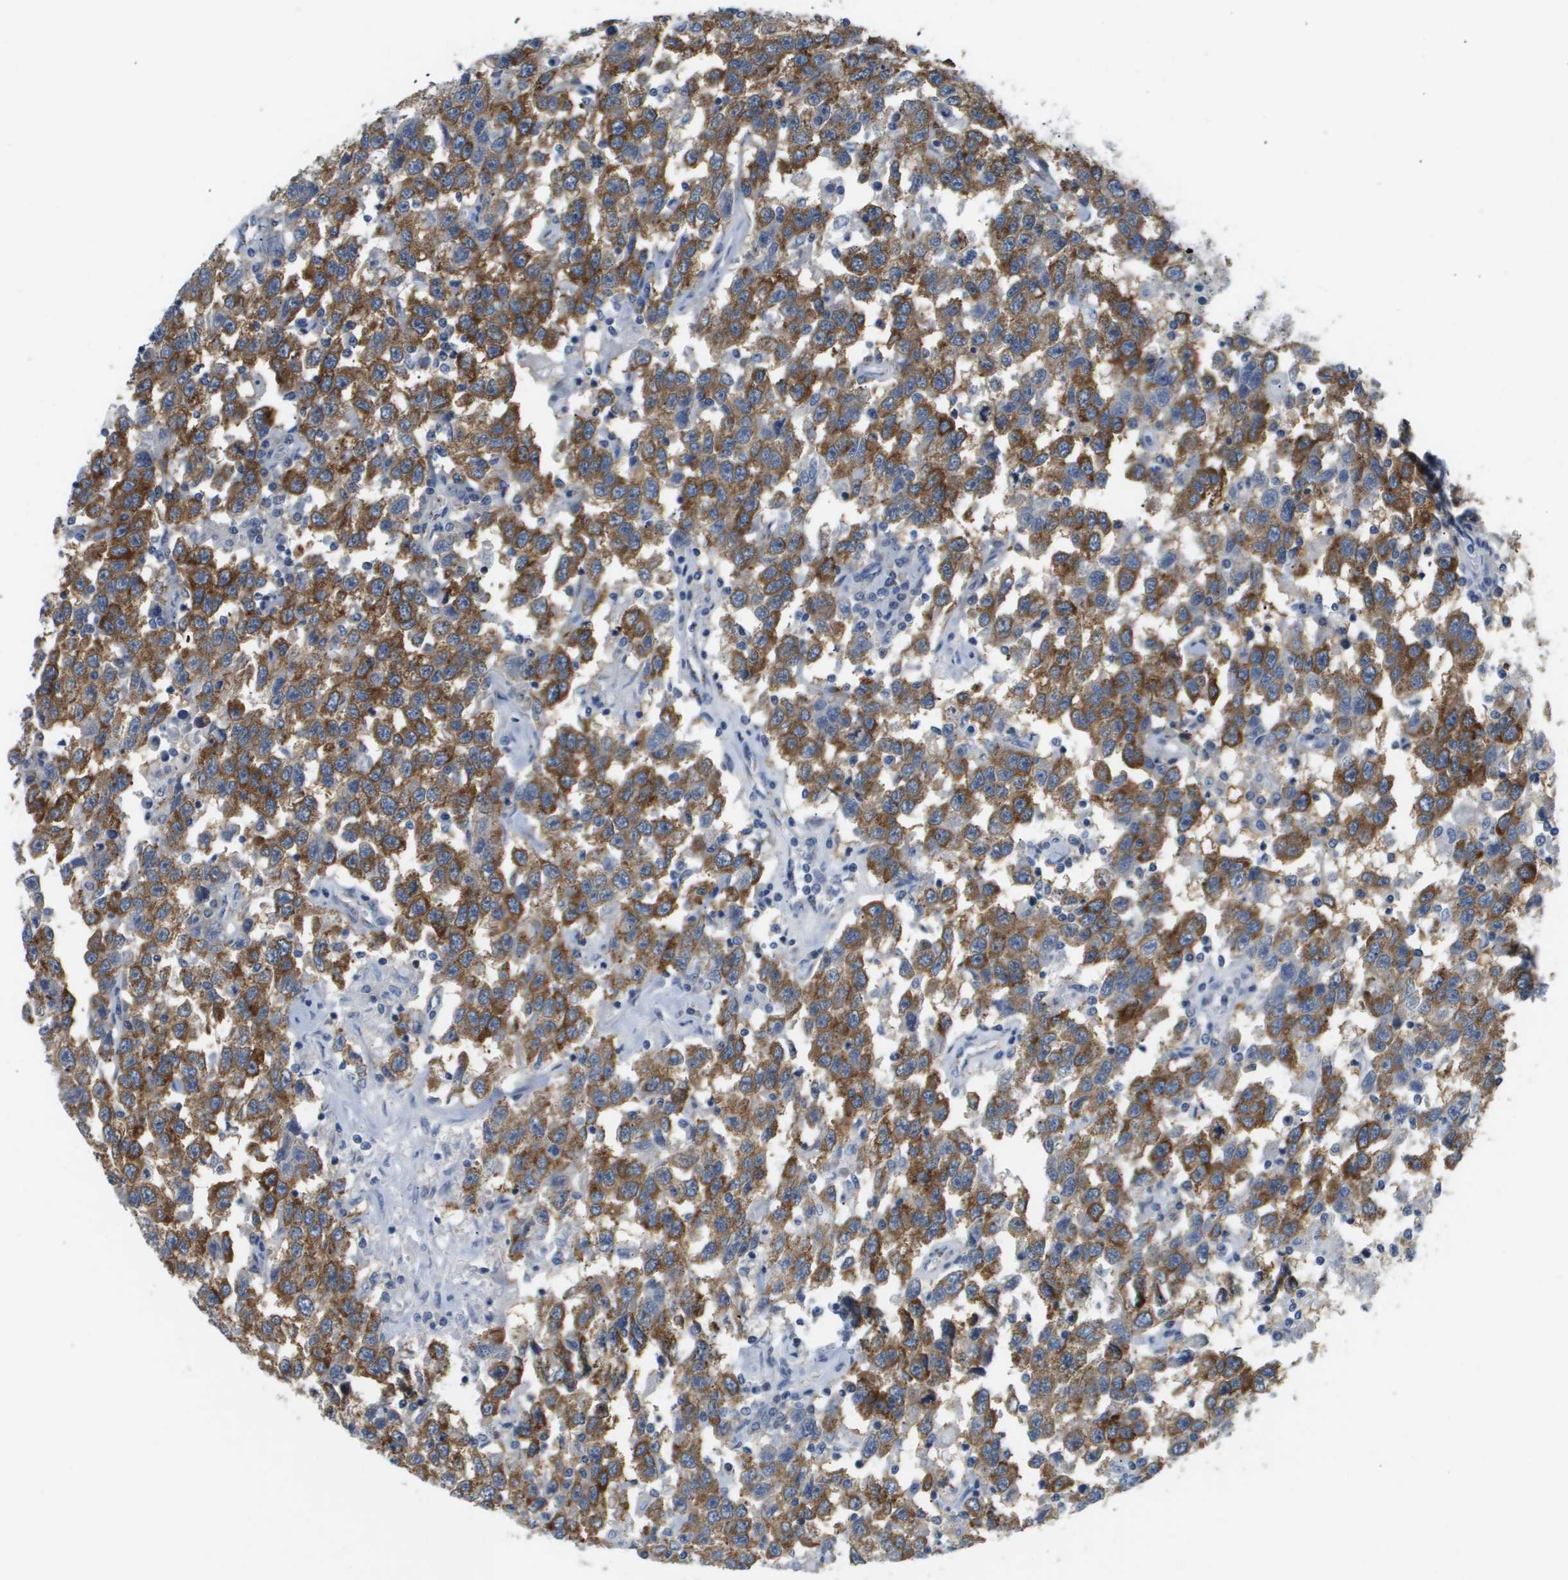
{"staining": {"intensity": "moderate", "quantity": ">75%", "location": "cytoplasmic/membranous"}, "tissue": "testis cancer", "cell_type": "Tumor cells", "image_type": "cancer", "snomed": [{"axis": "morphology", "description": "Seminoma, NOS"}, {"axis": "topography", "description": "Testis"}], "caption": "Testis cancer (seminoma) stained with a brown dye displays moderate cytoplasmic/membranous positive staining in approximately >75% of tumor cells.", "gene": "OTUD5", "patient": {"sex": "male", "age": 41}}